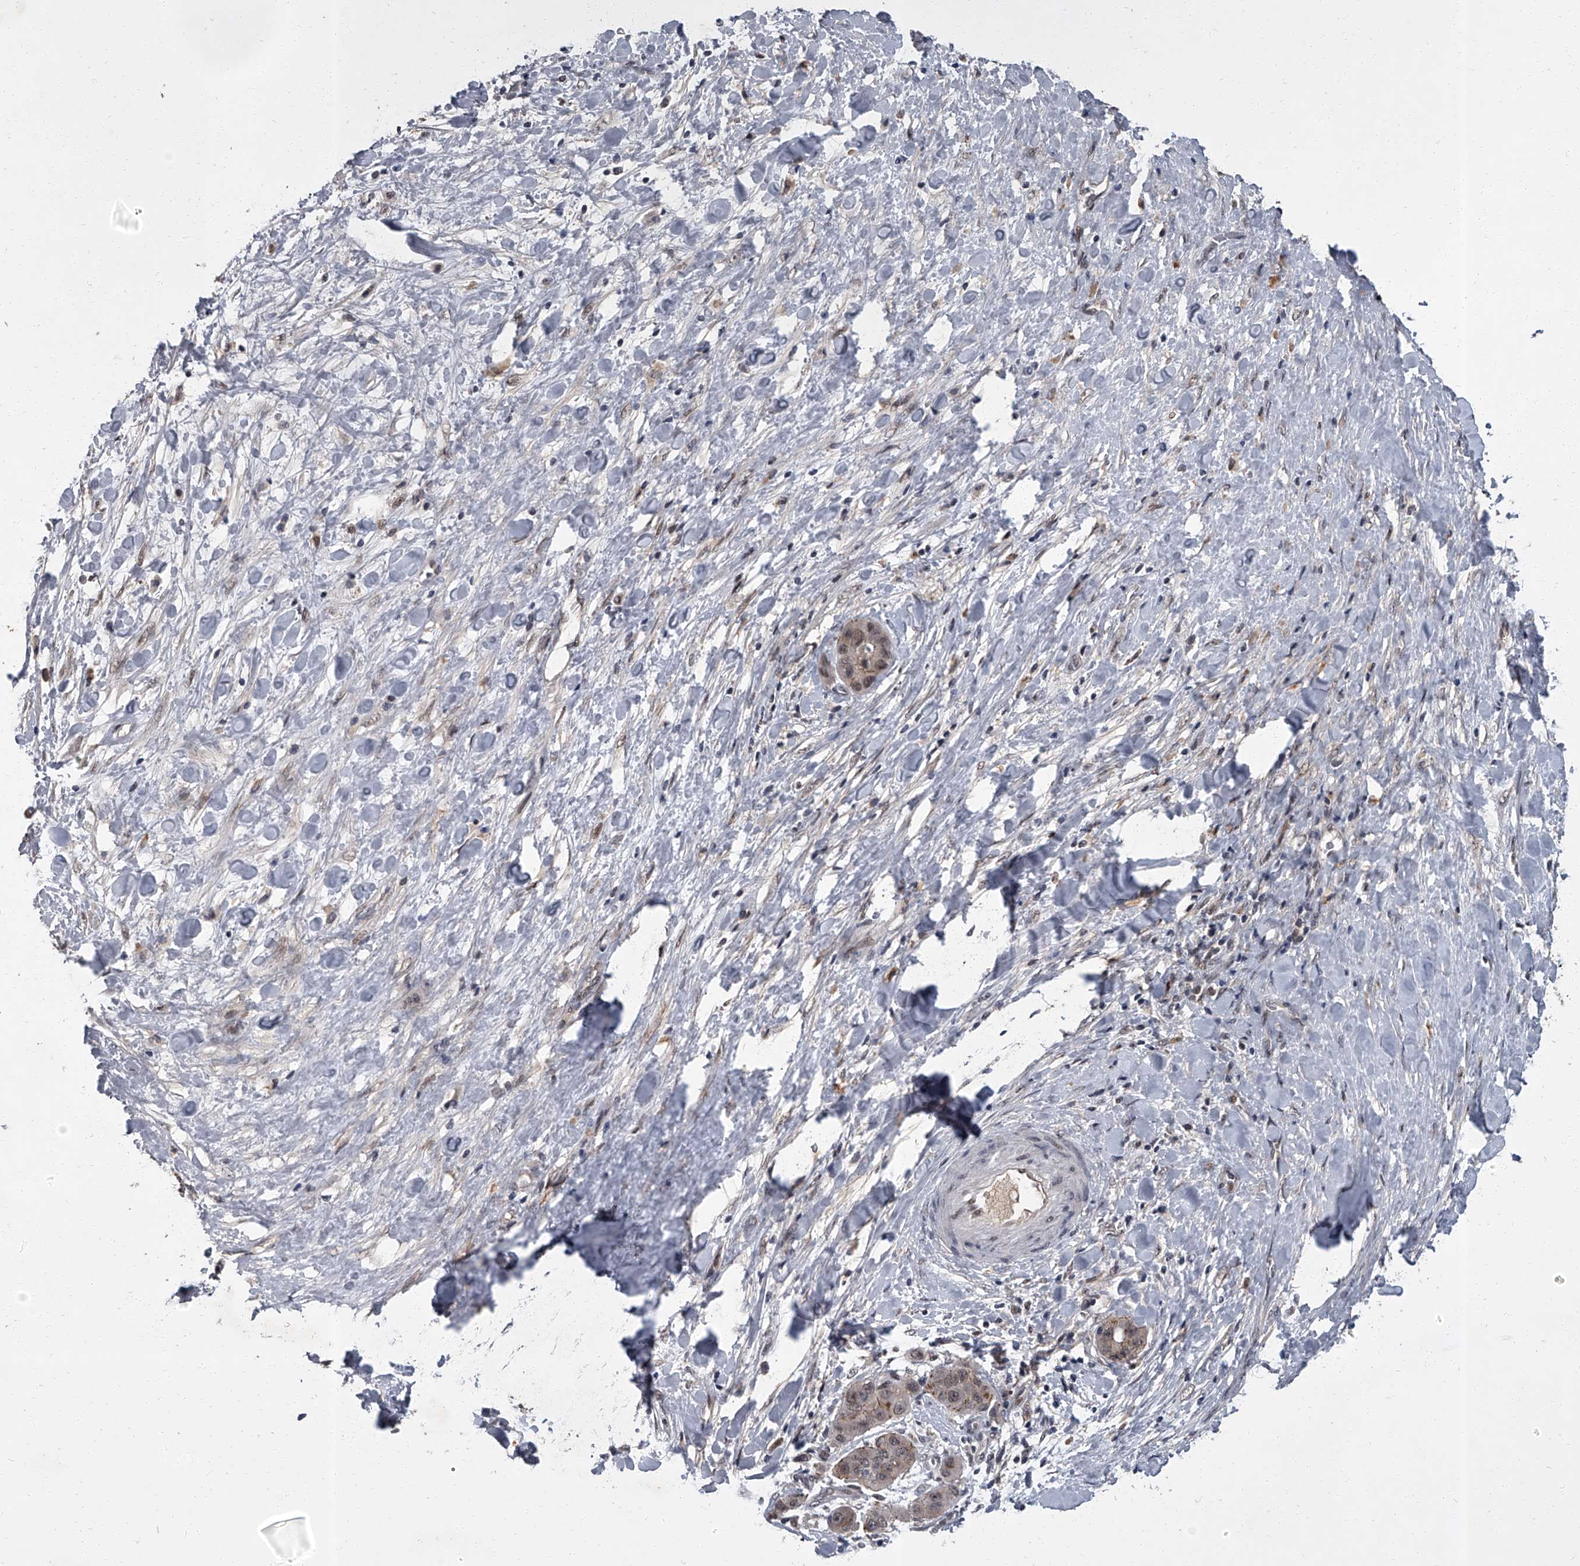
{"staining": {"intensity": "weak", "quantity": ">75%", "location": "nuclear"}, "tissue": "liver cancer", "cell_type": "Tumor cells", "image_type": "cancer", "snomed": [{"axis": "morphology", "description": "Cholangiocarcinoma"}, {"axis": "topography", "description": "Liver"}], "caption": "Immunohistochemistry (IHC) of human cholangiocarcinoma (liver) shows low levels of weak nuclear positivity in about >75% of tumor cells. (DAB IHC, brown staining for protein, blue staining for nuclei).", "gene": "ZNF518B", "patient": {"sex": "female", "age": 52}}